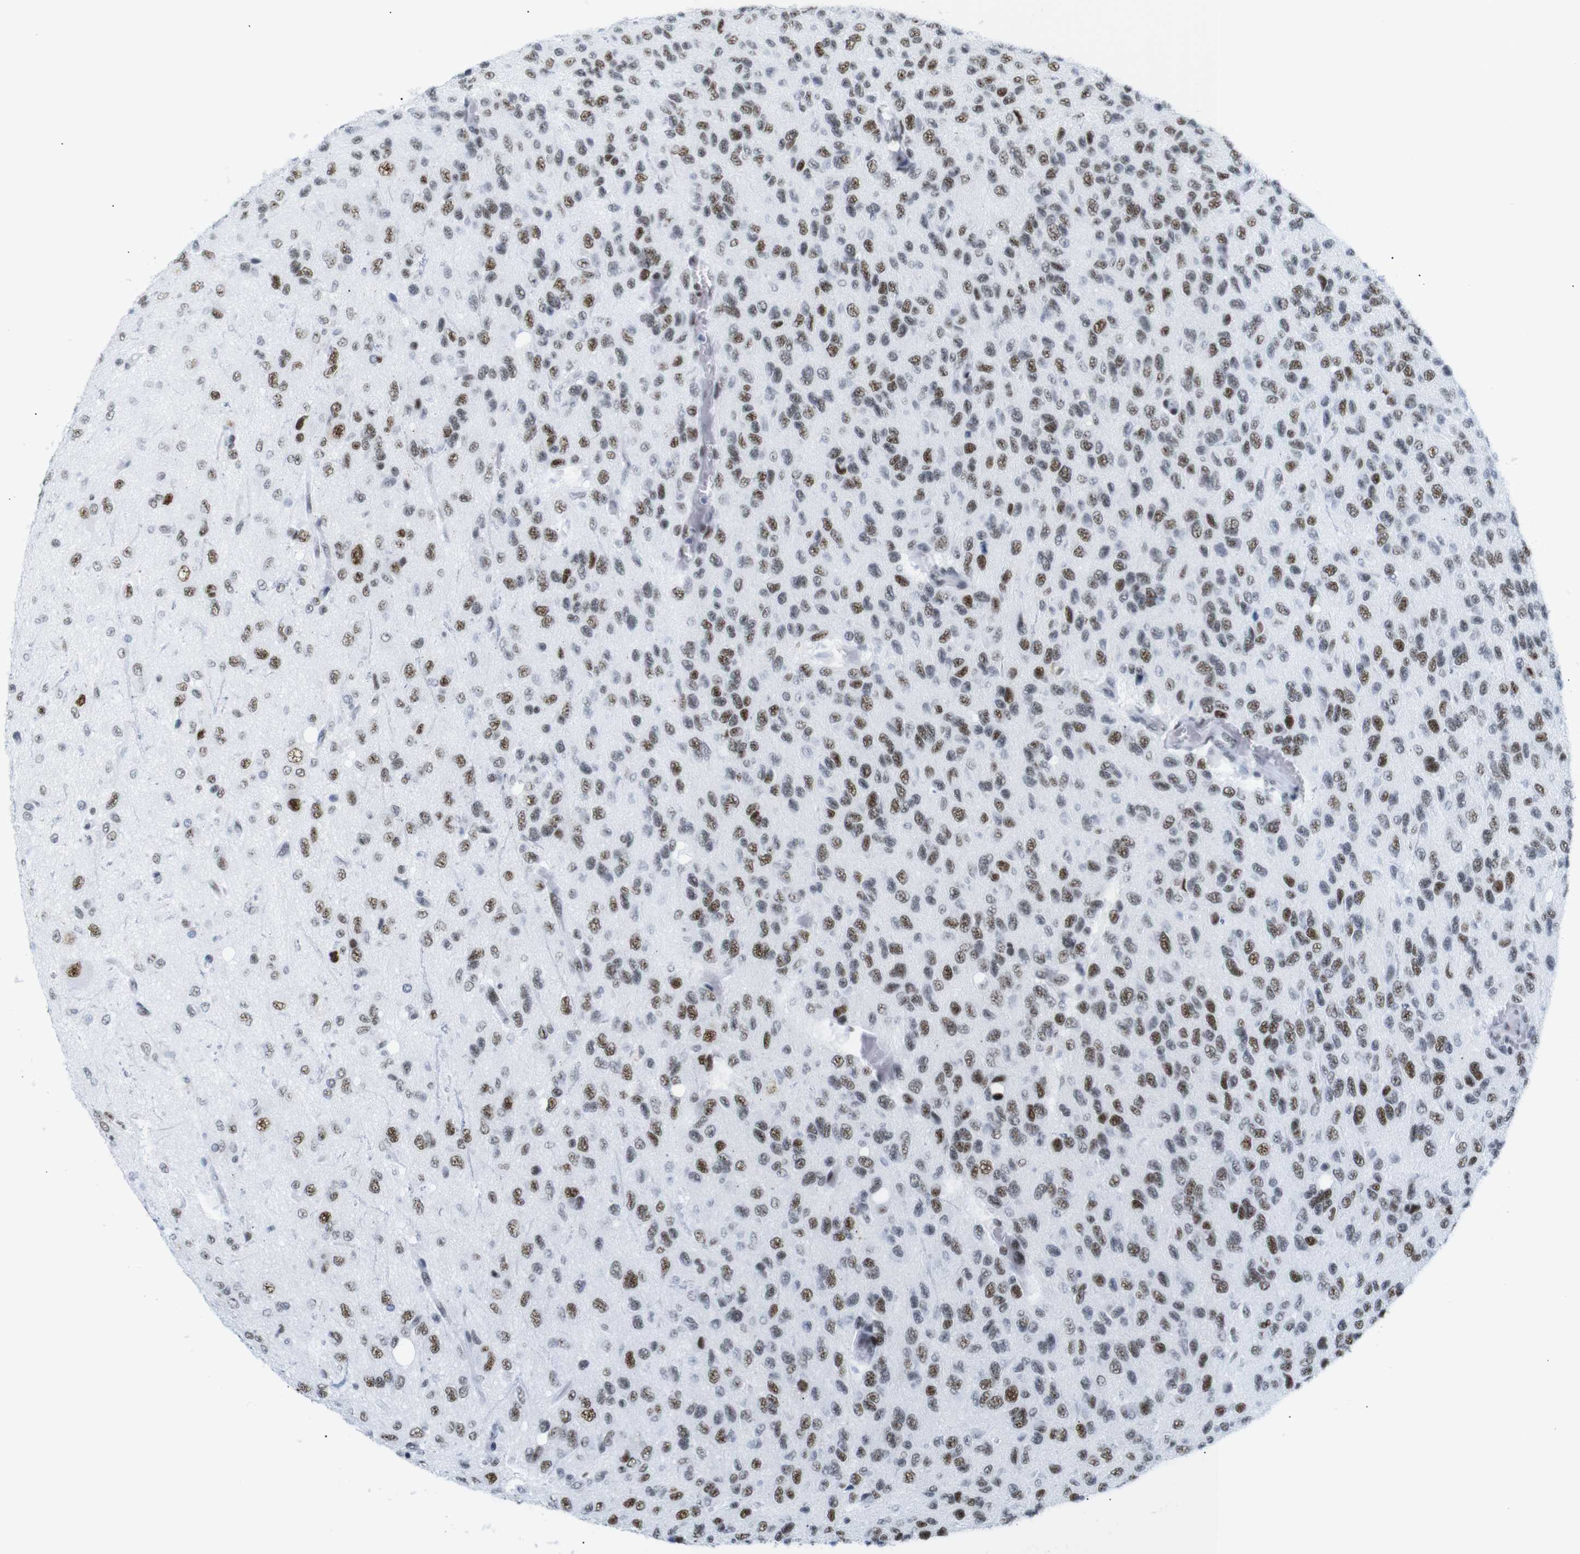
{"staining": {"intensity": "moderate", "quantity": ">75%", "location": "nuclear"}, "tissue": "glioma", "cell_type": "Tumor cells", "image_type": "cancer", "snomed": [{"axis": "morphology", "description": "Glioma, malignant, High grade"}, {"axis": "topography", "description": "pancreas cauda"}], "caption": "Protein staining of malignant high-grade glioma tissue reveals moderate nuclear expression in about >75% of tumor cells.", "gene": "TRA2B", "patient": {"sex": "male", "age": 60}}